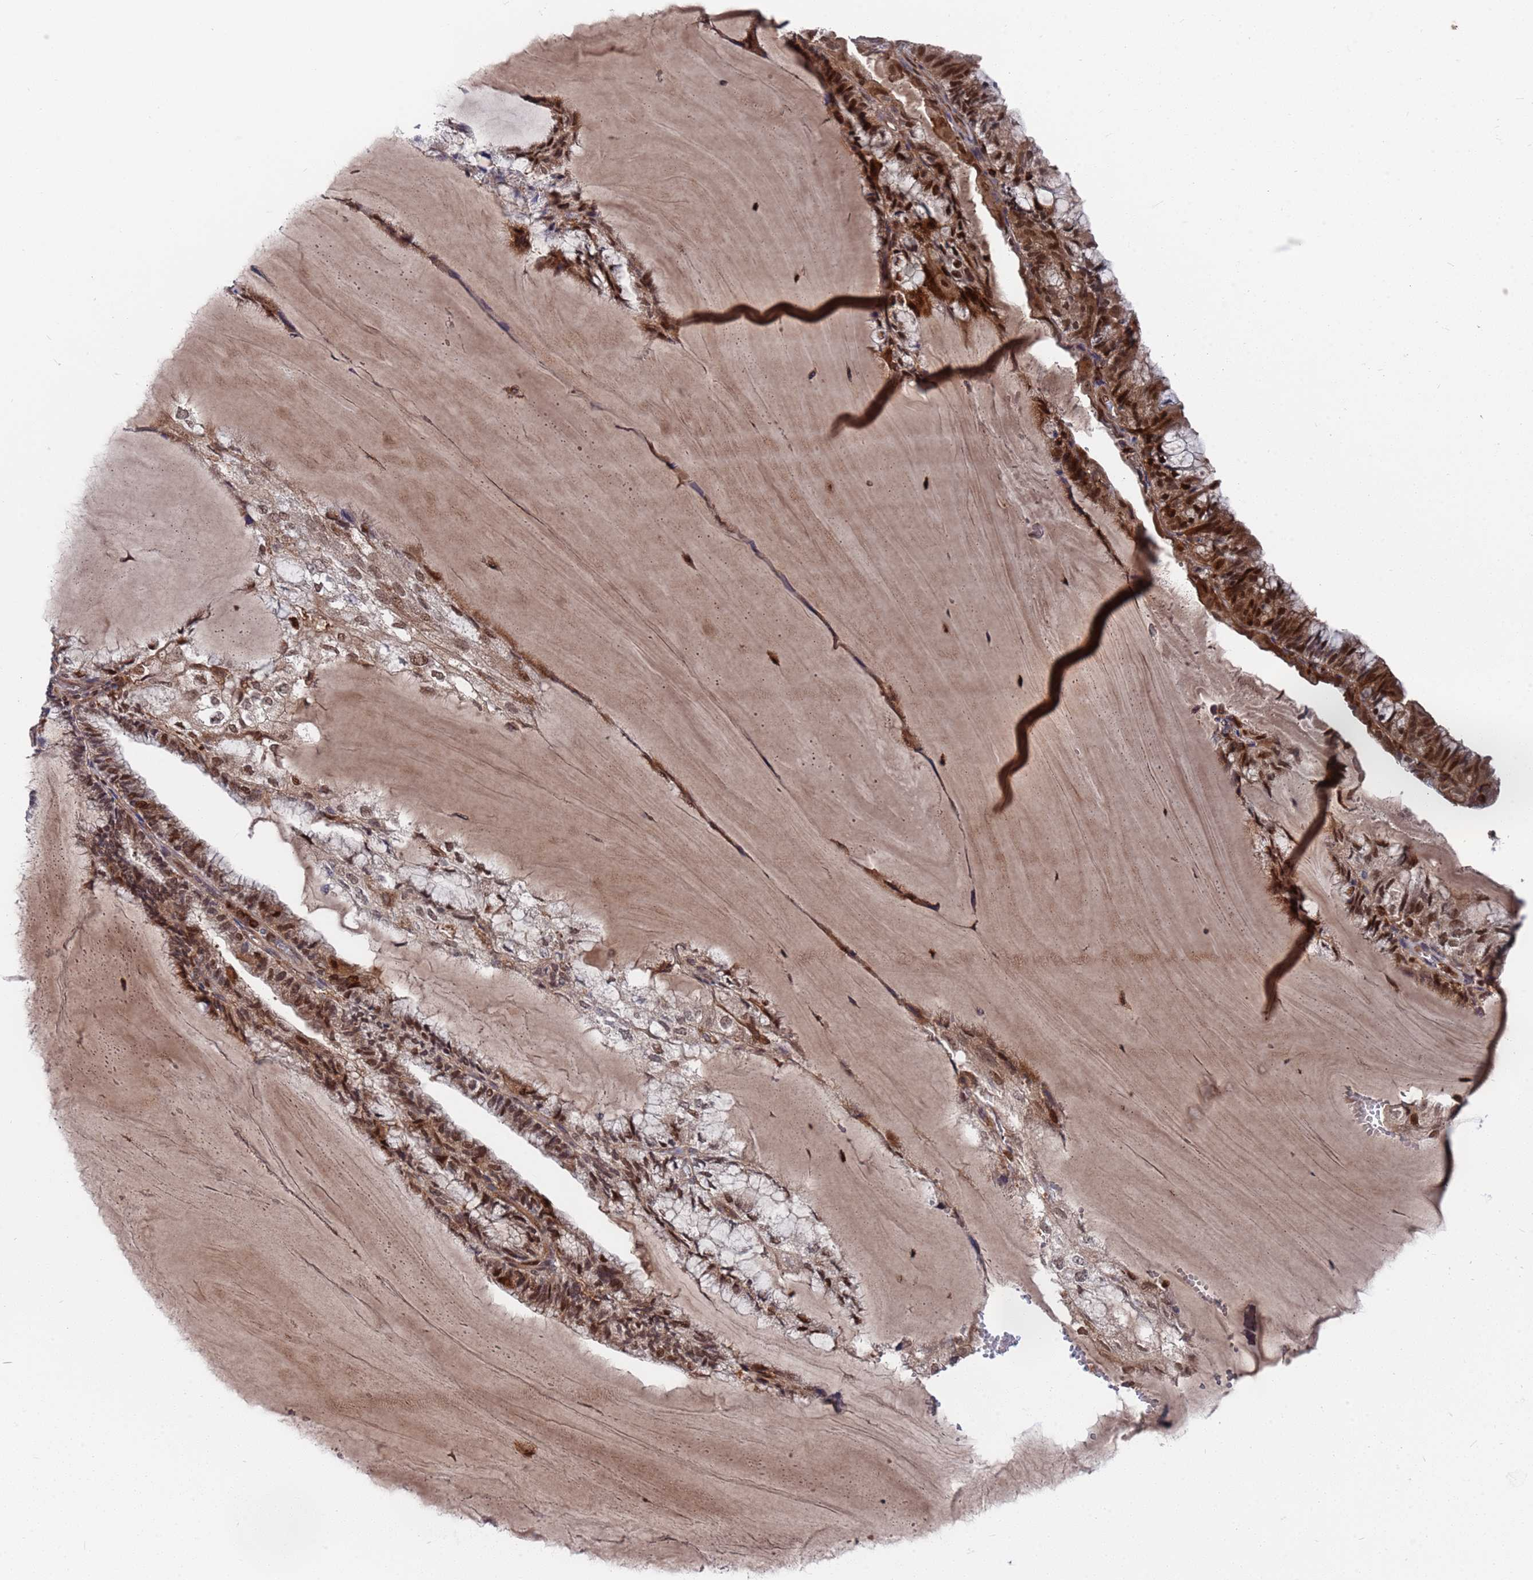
{"staining": {"intensity": "strong", "quantity": "25%-75%", "location": "cytoplasmic/membranous,nuclear"}, "tissue": "endometrial cancer", "cell_type": "Tumor cells", "image_type": "cancer", "snomed": [{"axis": "morphology", "description": "Adenocarcinoma, NOS"}, {"axis": "topography", "description": "Endometrium"}], "caption": "Adenocarcinoma (endometrial) stained with IHC exhibits strong cytoplasmic/membranous and nuclear expression in approximately 25%-75% of tumor cells. Ihc stains the protein in brown and the nuclei are stained blue.", "gene": "TMBIM6", "patient": {"sex": "female", "age": 81}}